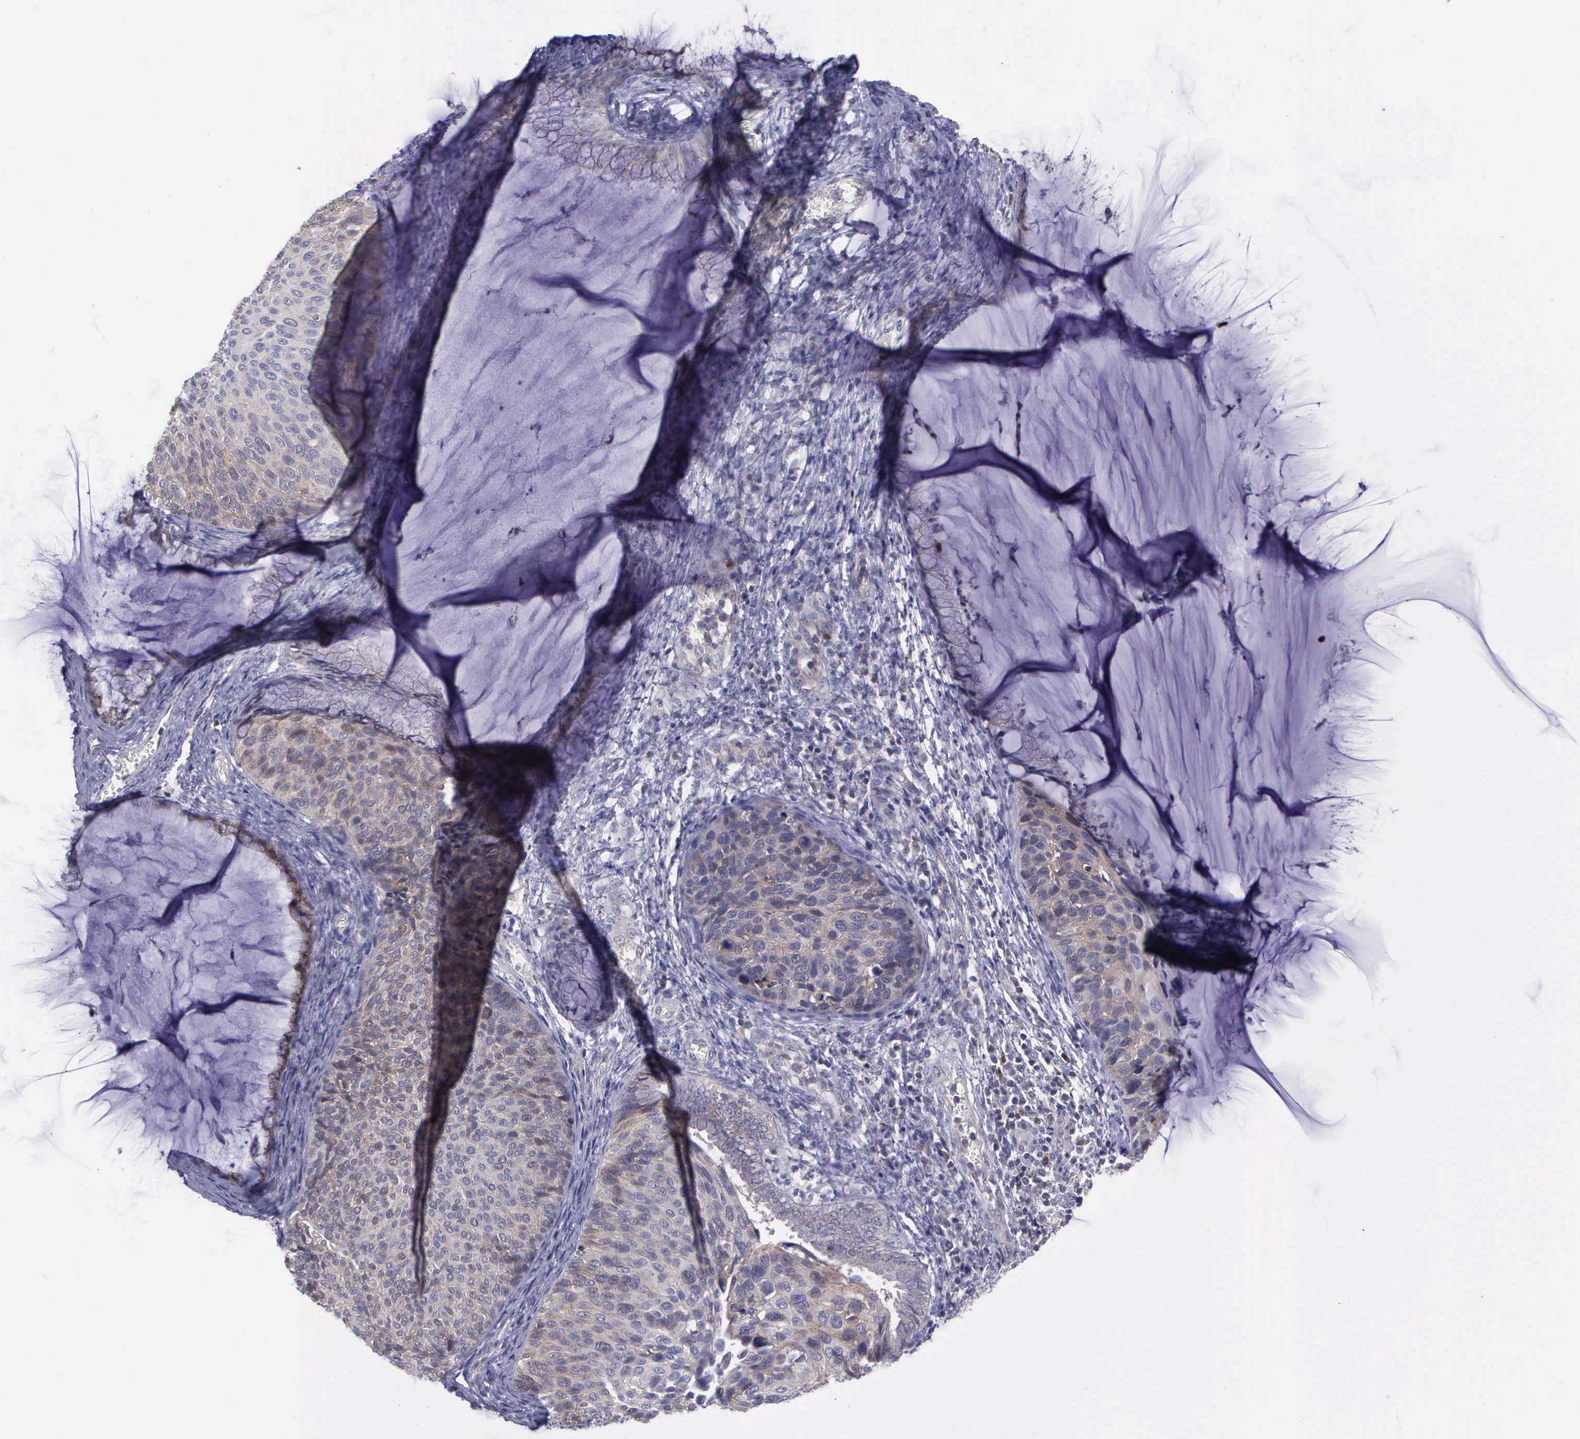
{"staining": {"intensity": "weak", "quantity": ">75%", "location": "cytoplasmic/membranous,nuclear"}, "tissue": "cervical cancer", "cell_type": "Tumor cells", "image_type": "cancer", "snomed": [{"axis": "morphology", "description": "Squamous cell carcinoma, NOS"}, {"axis": "topography", "description": "Cervix"}], "caption": "There is low levels of weak cytoplasmic/membranous and nuclear positivity in tumor cells of squamous cell carcinoma (cervical), as demonstrated by immunohistochemical staining (brown color).", "gene": "MICAL3", "patient": {"sex": "female", "age": 36}}